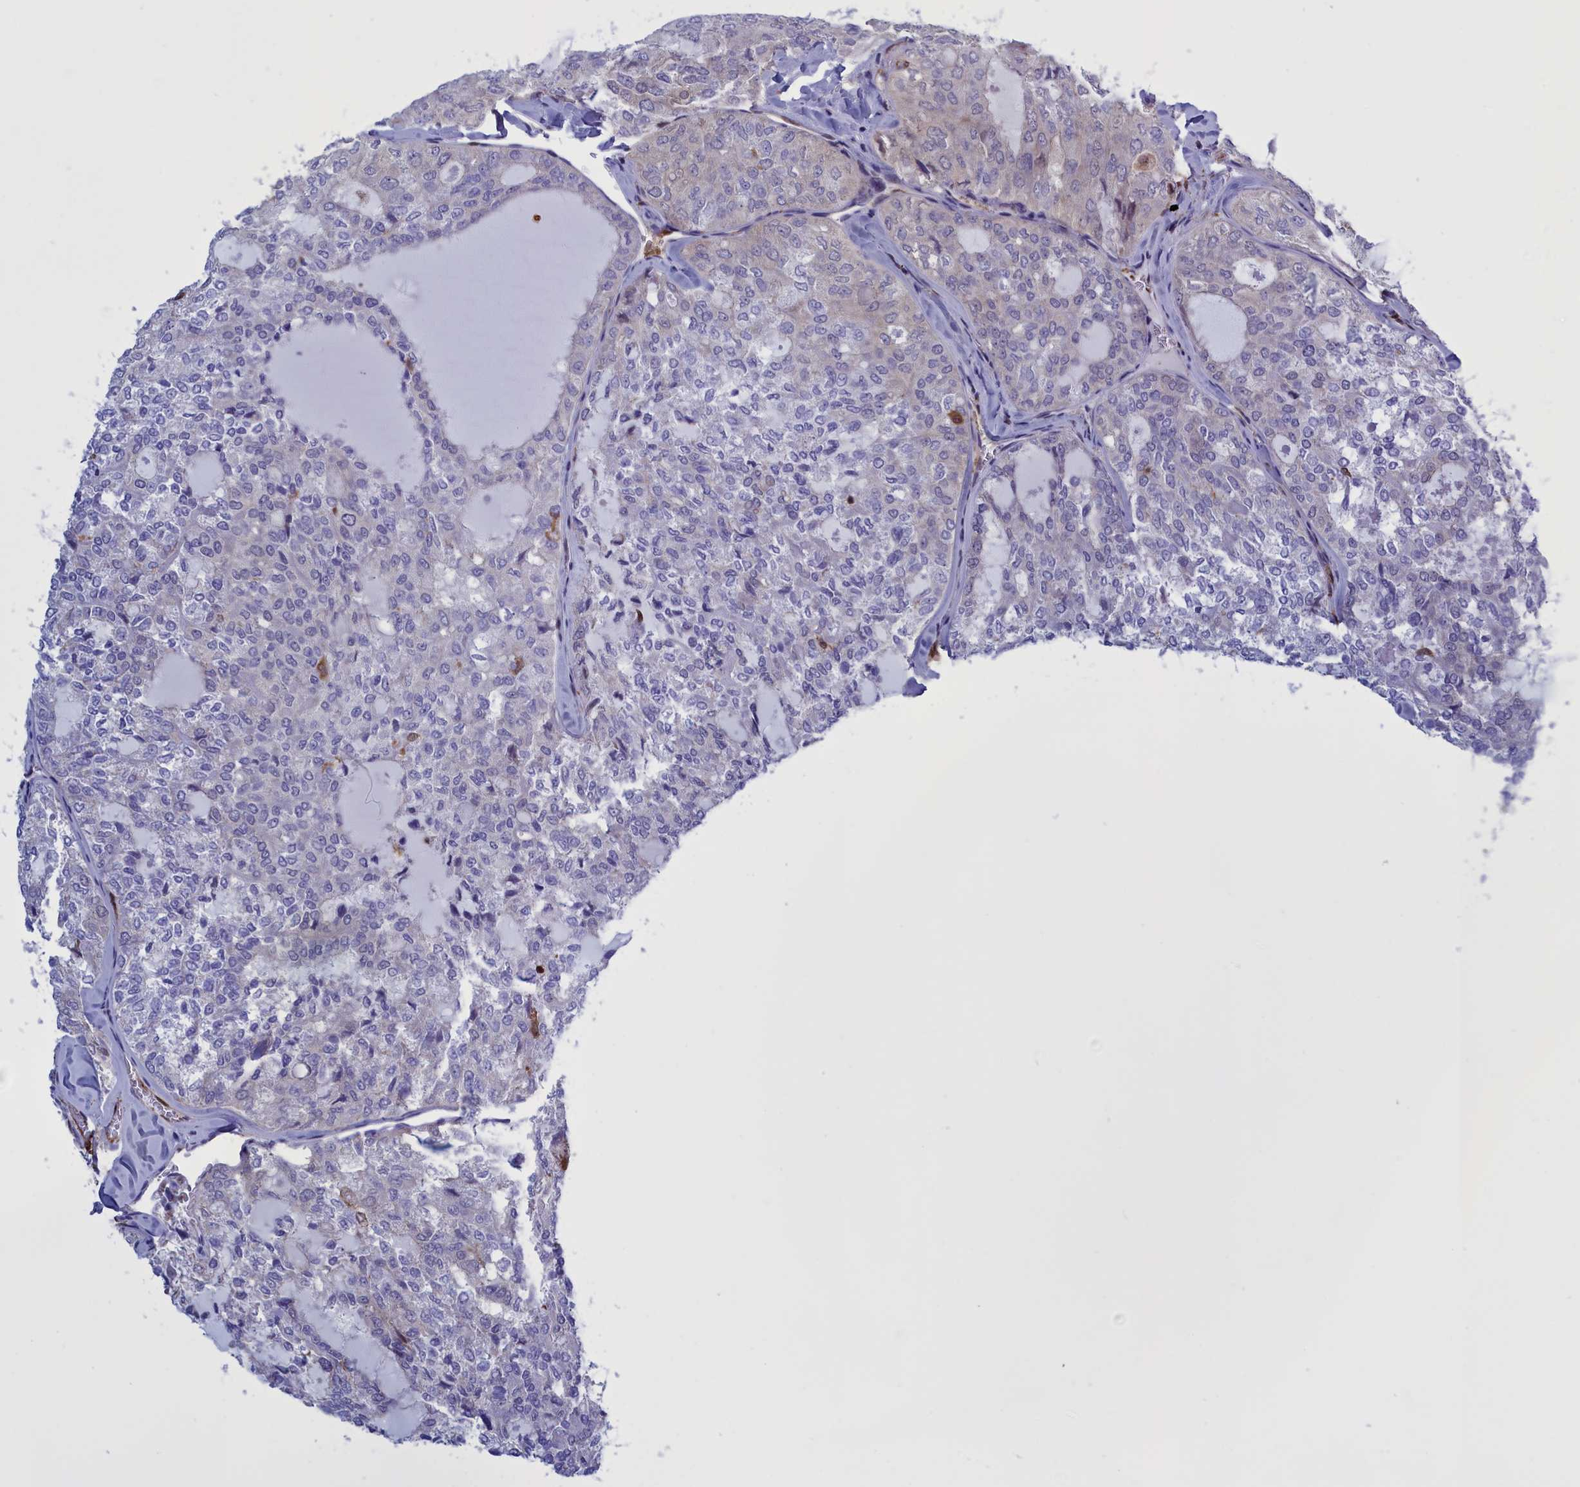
{"staining": {"intensity": "negative", "quantity": "none", "location": "none"}, "tissue": "thyroid cancer", "cell_type": "Tumor cells", "image_type": "cancer", "snomed": [{"axis": "morphology", "description": "Follicular adenoma carcinoma, NOS"}, {"axis": "topography", "description": "Thyroid gland"}], "caption": "Immunohistochemical staining of human thyroid cancer displays no significant expression in tumor cells. (DAB IHC, high magnification).", "gene": "ARHGAP18", "patient": {"sex": "male", "age": 75}}